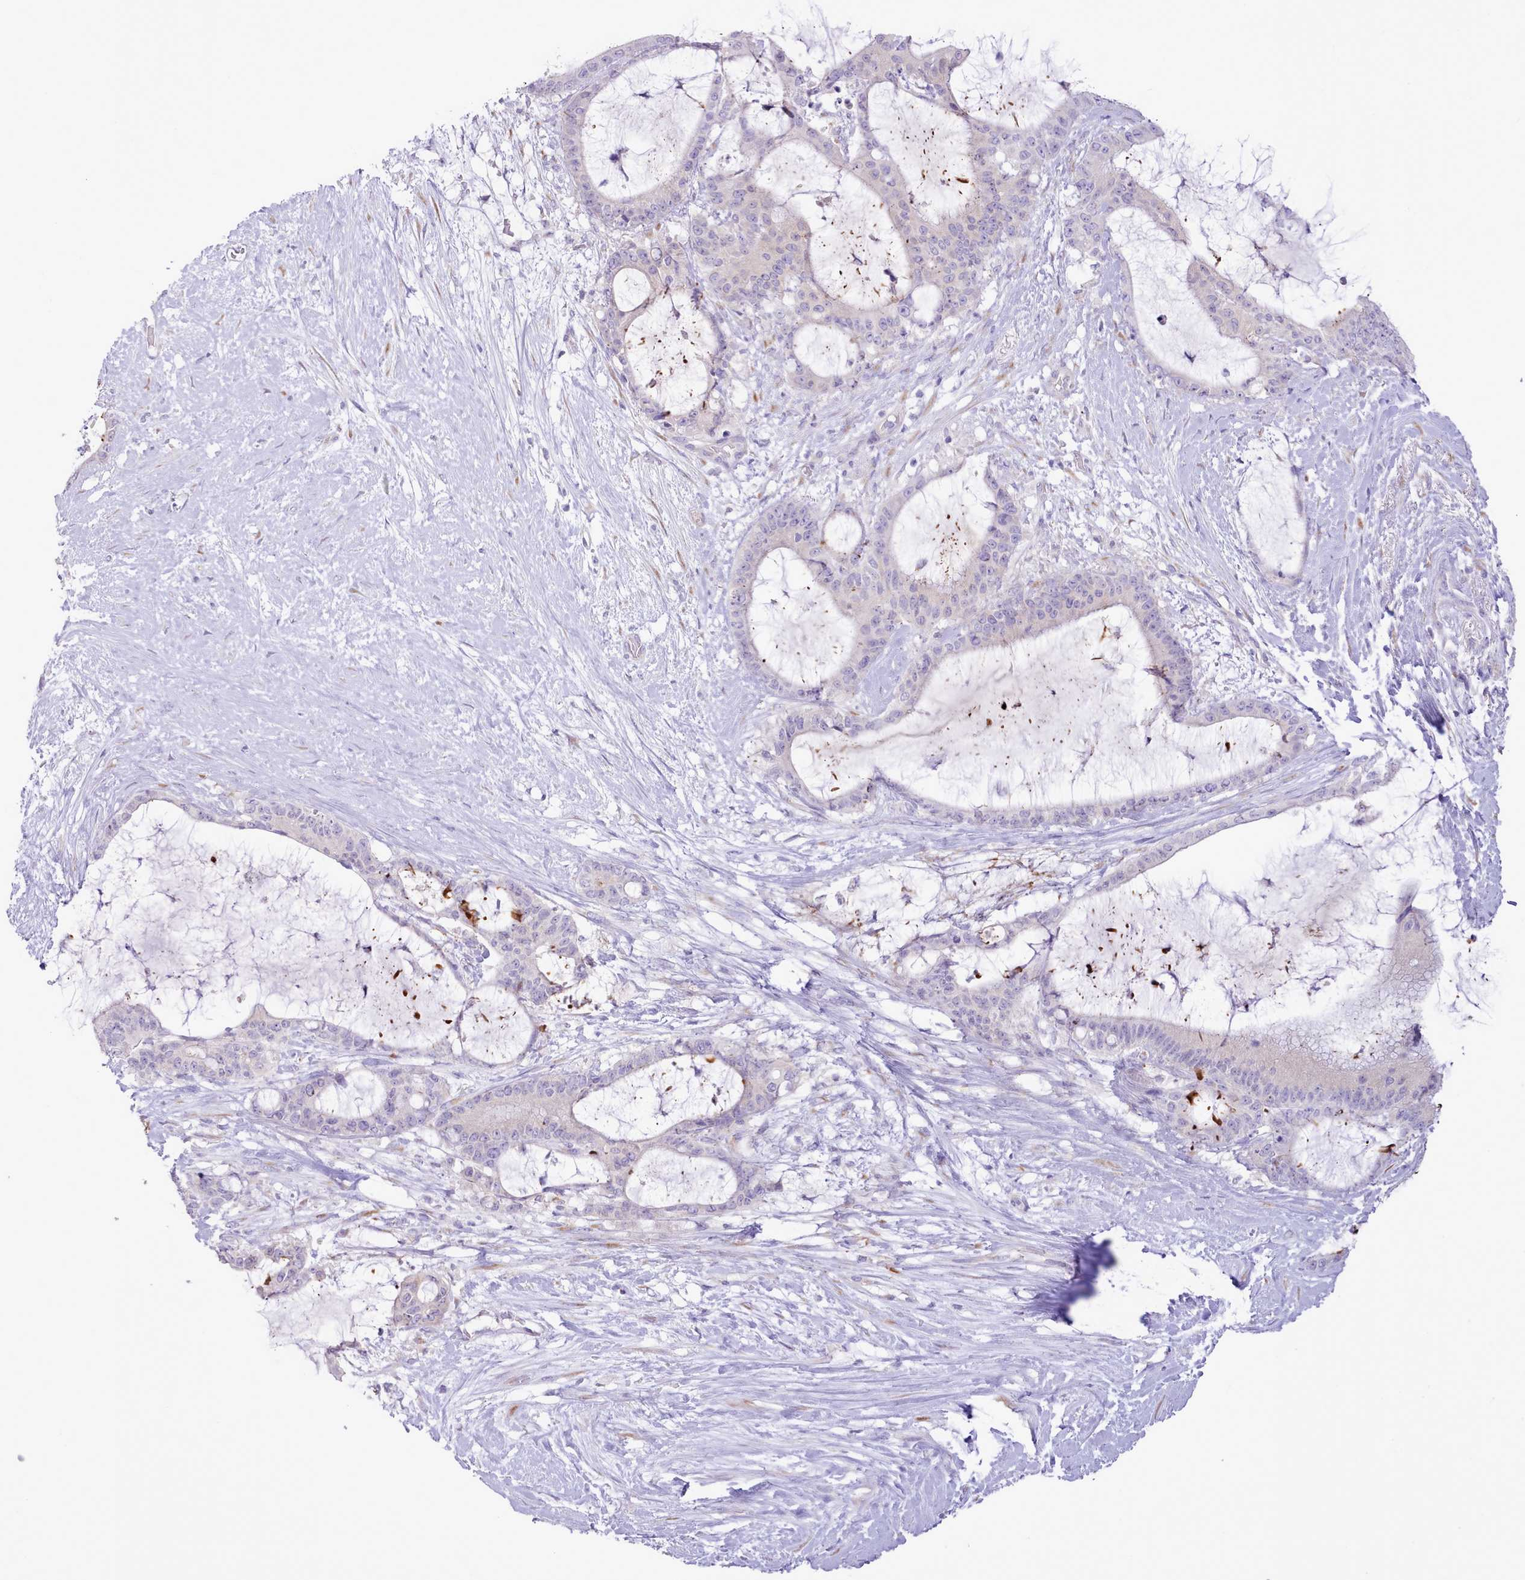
{"staining": {"intensity": "negative", "quantity": "none", "location": "none"}, "tissue": "liver cancer", "cell_type": "Tumor cells", "image_type": "cancer", "snomed": [{"axis": "morphology", "description": "Normal tissue, NOS"}, {"axis": "morphology", "description": "Cholangiocarcinoma"}, {"axis": "topography", "description": "Liver"}, {"axis": "topography", "description": "Peripheral nerve tissue"}], "caption": "A photomicrograph of cholangiocarcinoma (liver) stained for a protein exhibits no brown staining in tumor cells.", "gene": "CCL1", "patient": {"sex": "female", "age": 73}}